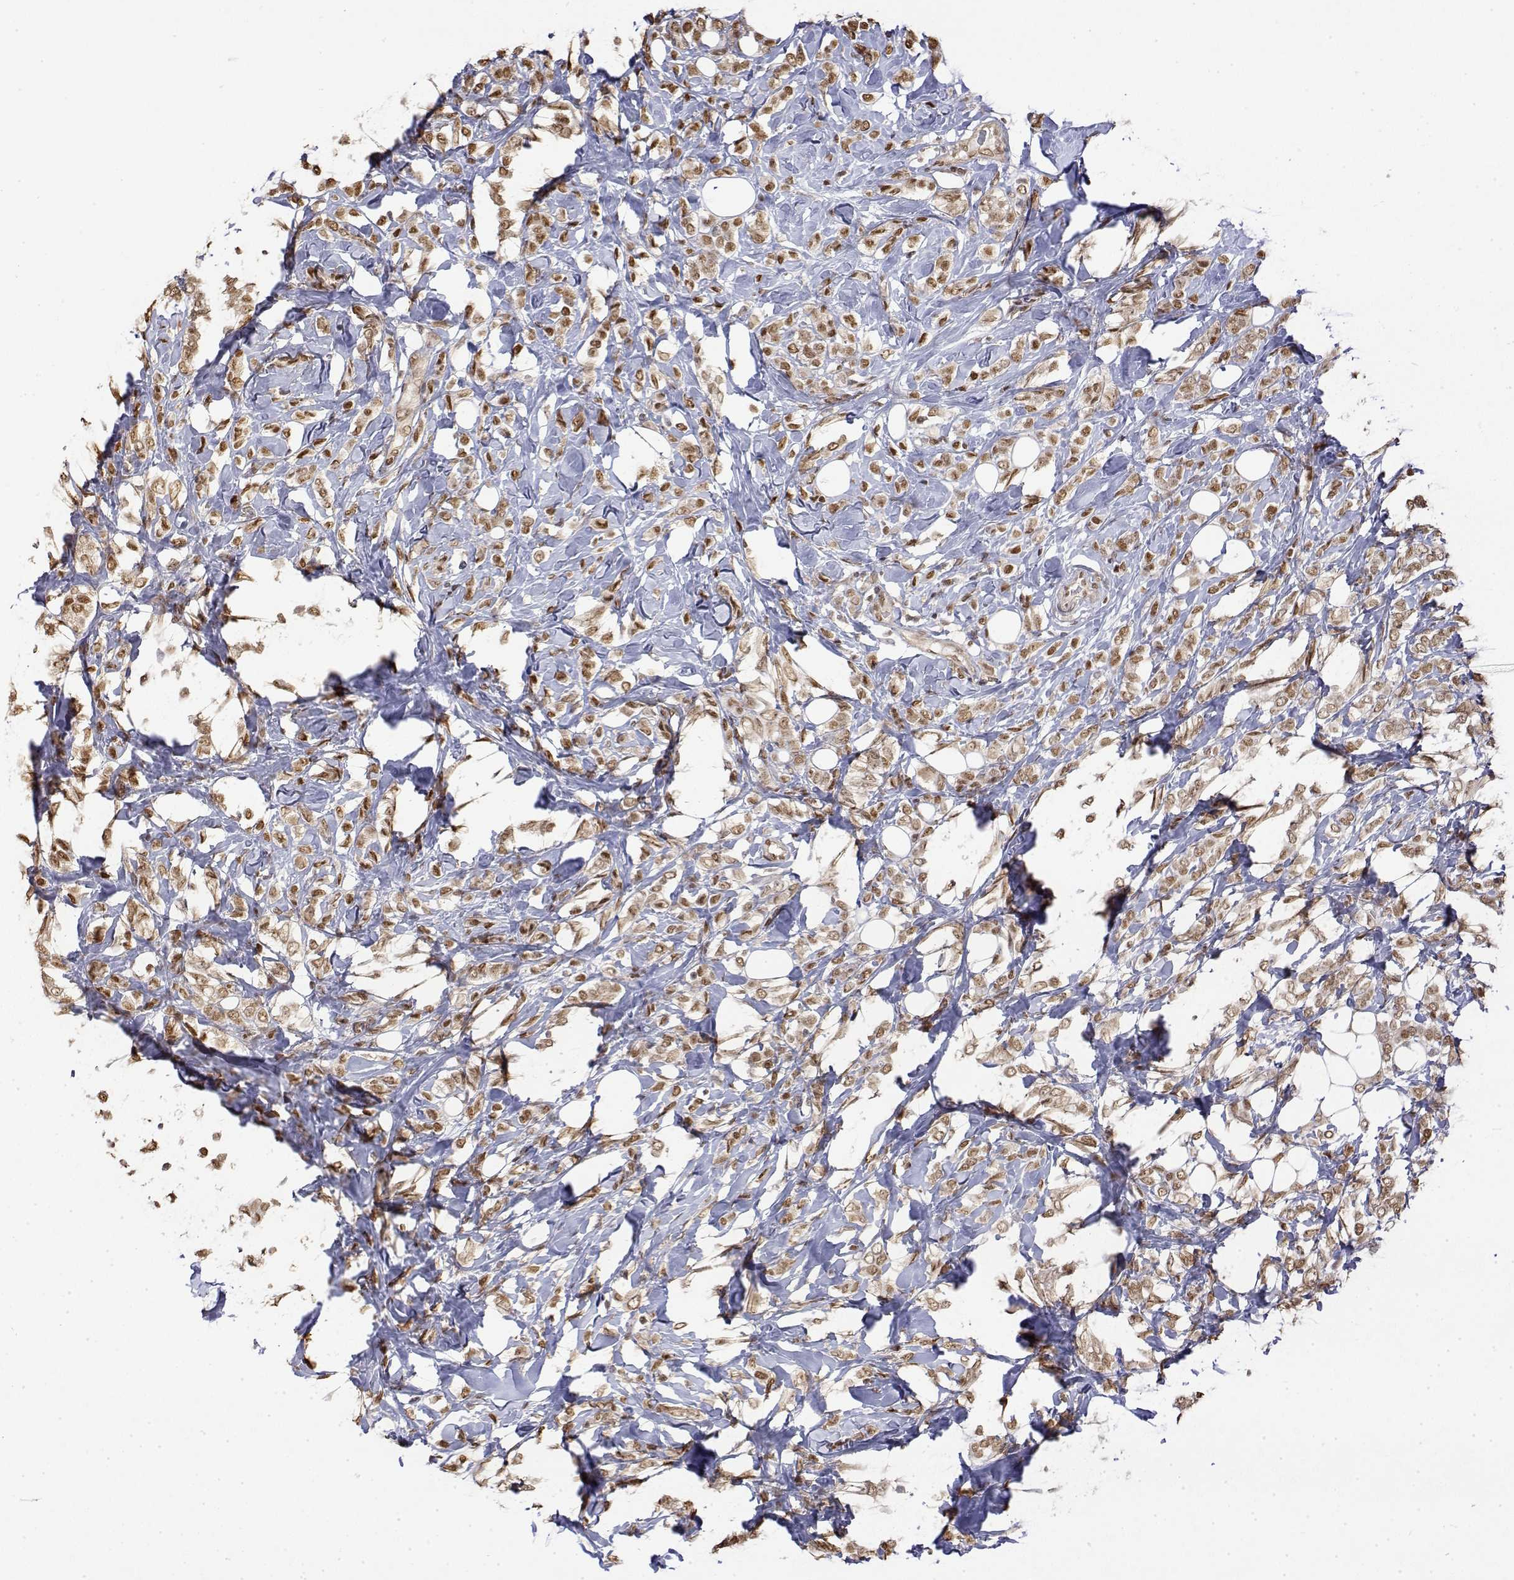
{"staining": {"intensity": "moderate", "quantity": ">75%", "location": "nuclear"}, "tissue": "breast cancer", "cell_type": "Tumor cells", "image_type": "cancer", "snomed": [{"axis": "morphology", "description": "Lobular carcinoma"}, {"axis": "topography", "description": "Breast"}], "caption": "The immunohistochemical stain highlights moderate nuclear staining in tumor cells of lobular carcinoma (breast) tissue.", "gene": "TPI1", "patient": {"sex": "female", "age": 49}}